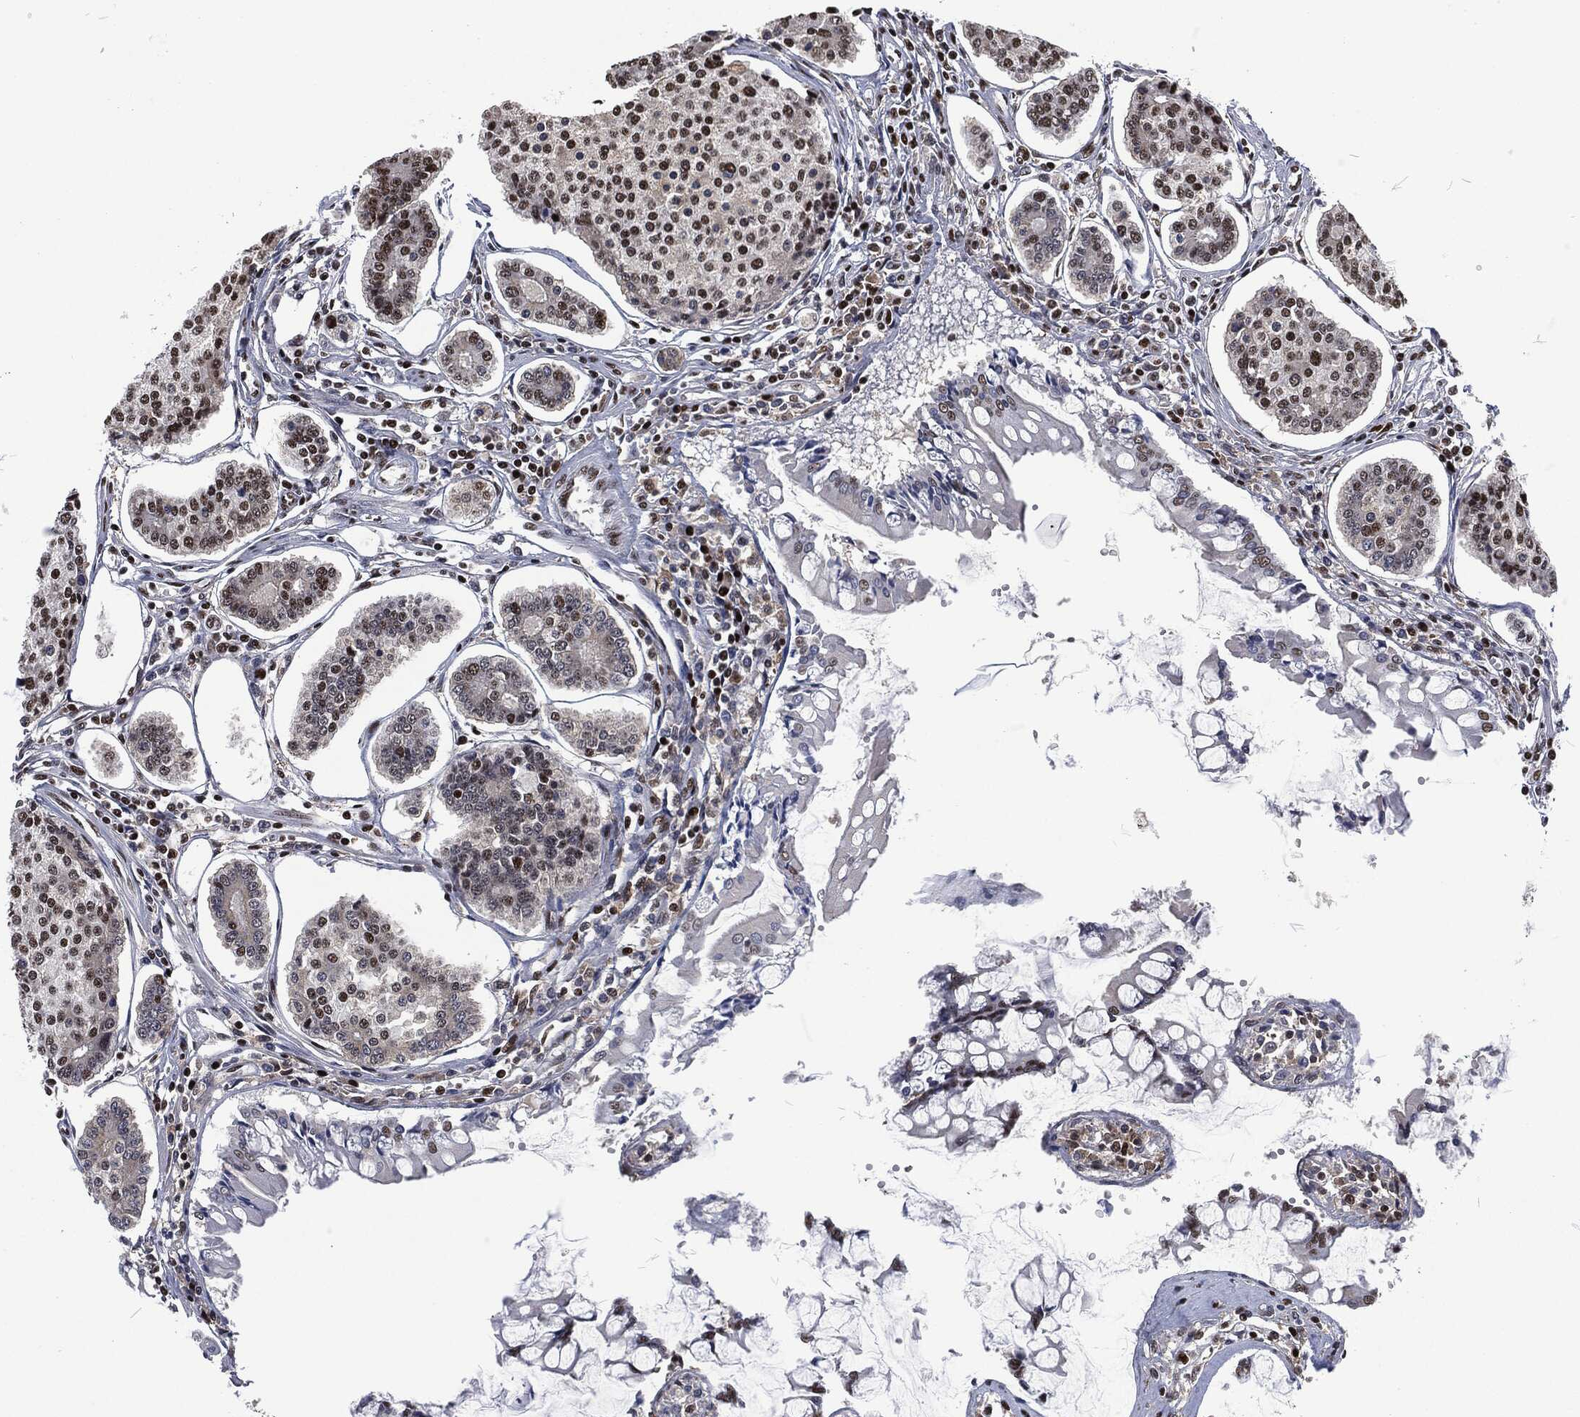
{"staining": {"intensity": "strong", "quantity": "25%-75%", "location": "nuclear"}, "tissue": "carcinoid", "cell_type": "Tumor cells", "image_type": "cancer", "snomed": [{"axis": "morphology", "description": "Carcinoid, malignant, NOS"}, {"axis": "topography", "description": "Small intestine"}], "caption": "An image of carcinoid (malignant) stained for a protein displays strong nuclear brown staining in tumor cells.", "gene": "DCPS", "patient": {"sex": "female", "age": 65}}